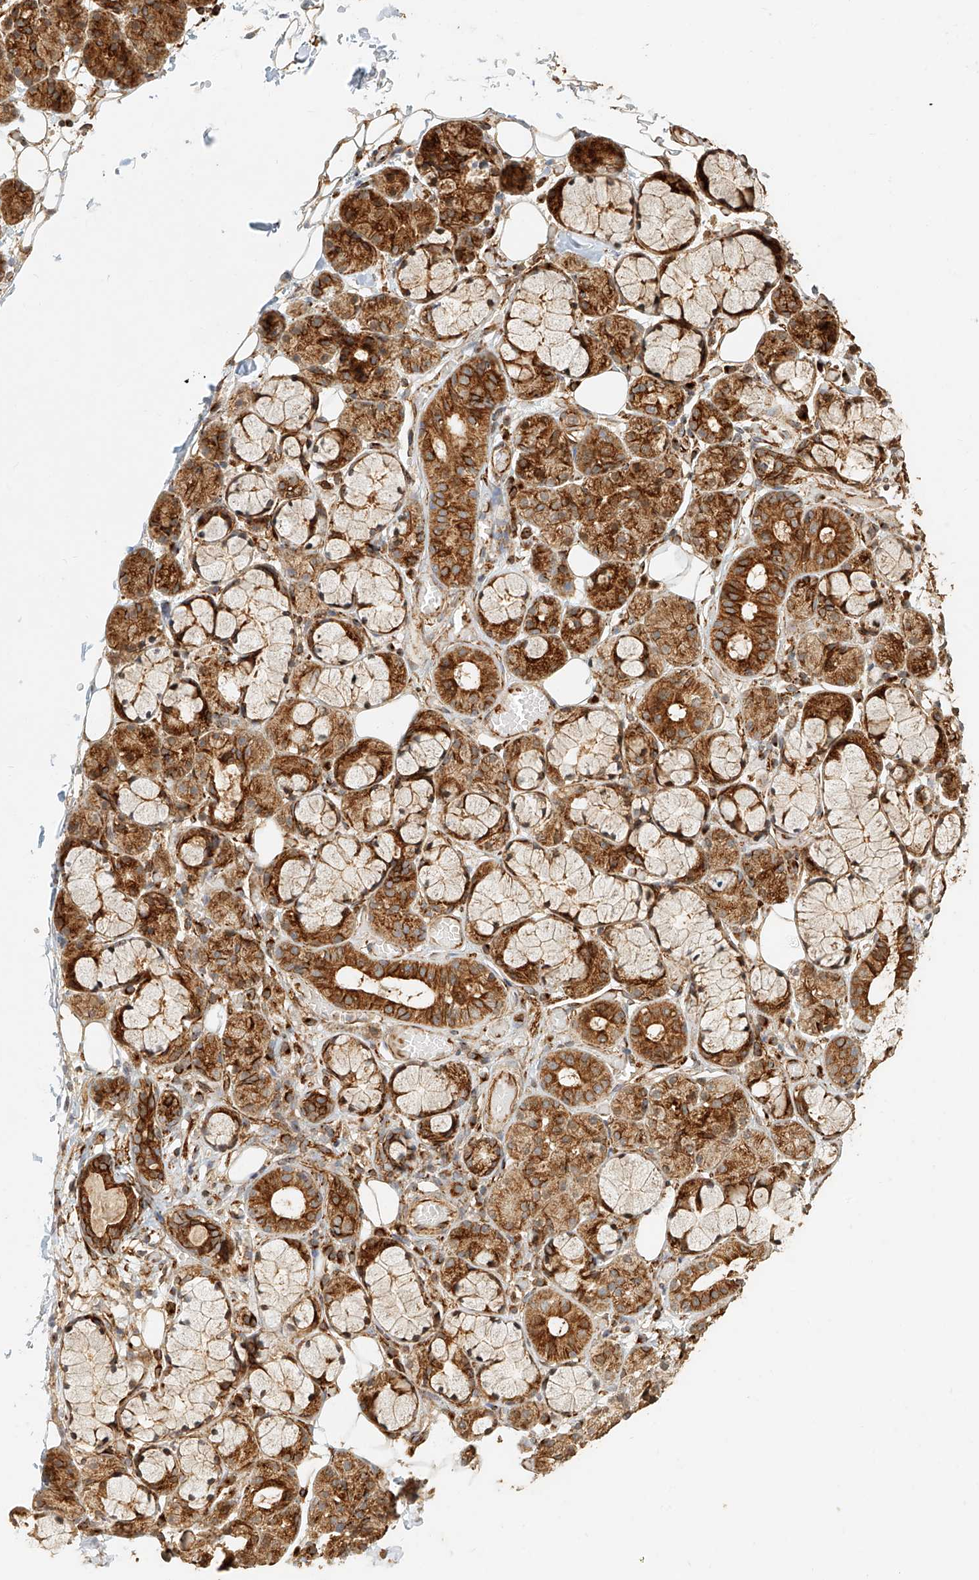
{"staining": {"intensity": "strong", "quantity": "25%-75%", "location": "cytoplasmic/membranous"}, "tissue": "salivary gland", "cell_type": "Glandular cells", "image_type": "normal", "snomed": [{"axis": "morphology", "description": "Normal tissue, NOS"}, {"axis": "topography", "description": "Salivary gland"}], "caption": "Brown immunohistochemical staining in unremarkable human salivary gland displays strong cytoplasmic/membranous staining in approximately 25%-75% of glandular cells.", "gene": "NAP1L1", "patient": {"sex": "male", "age": 63}}